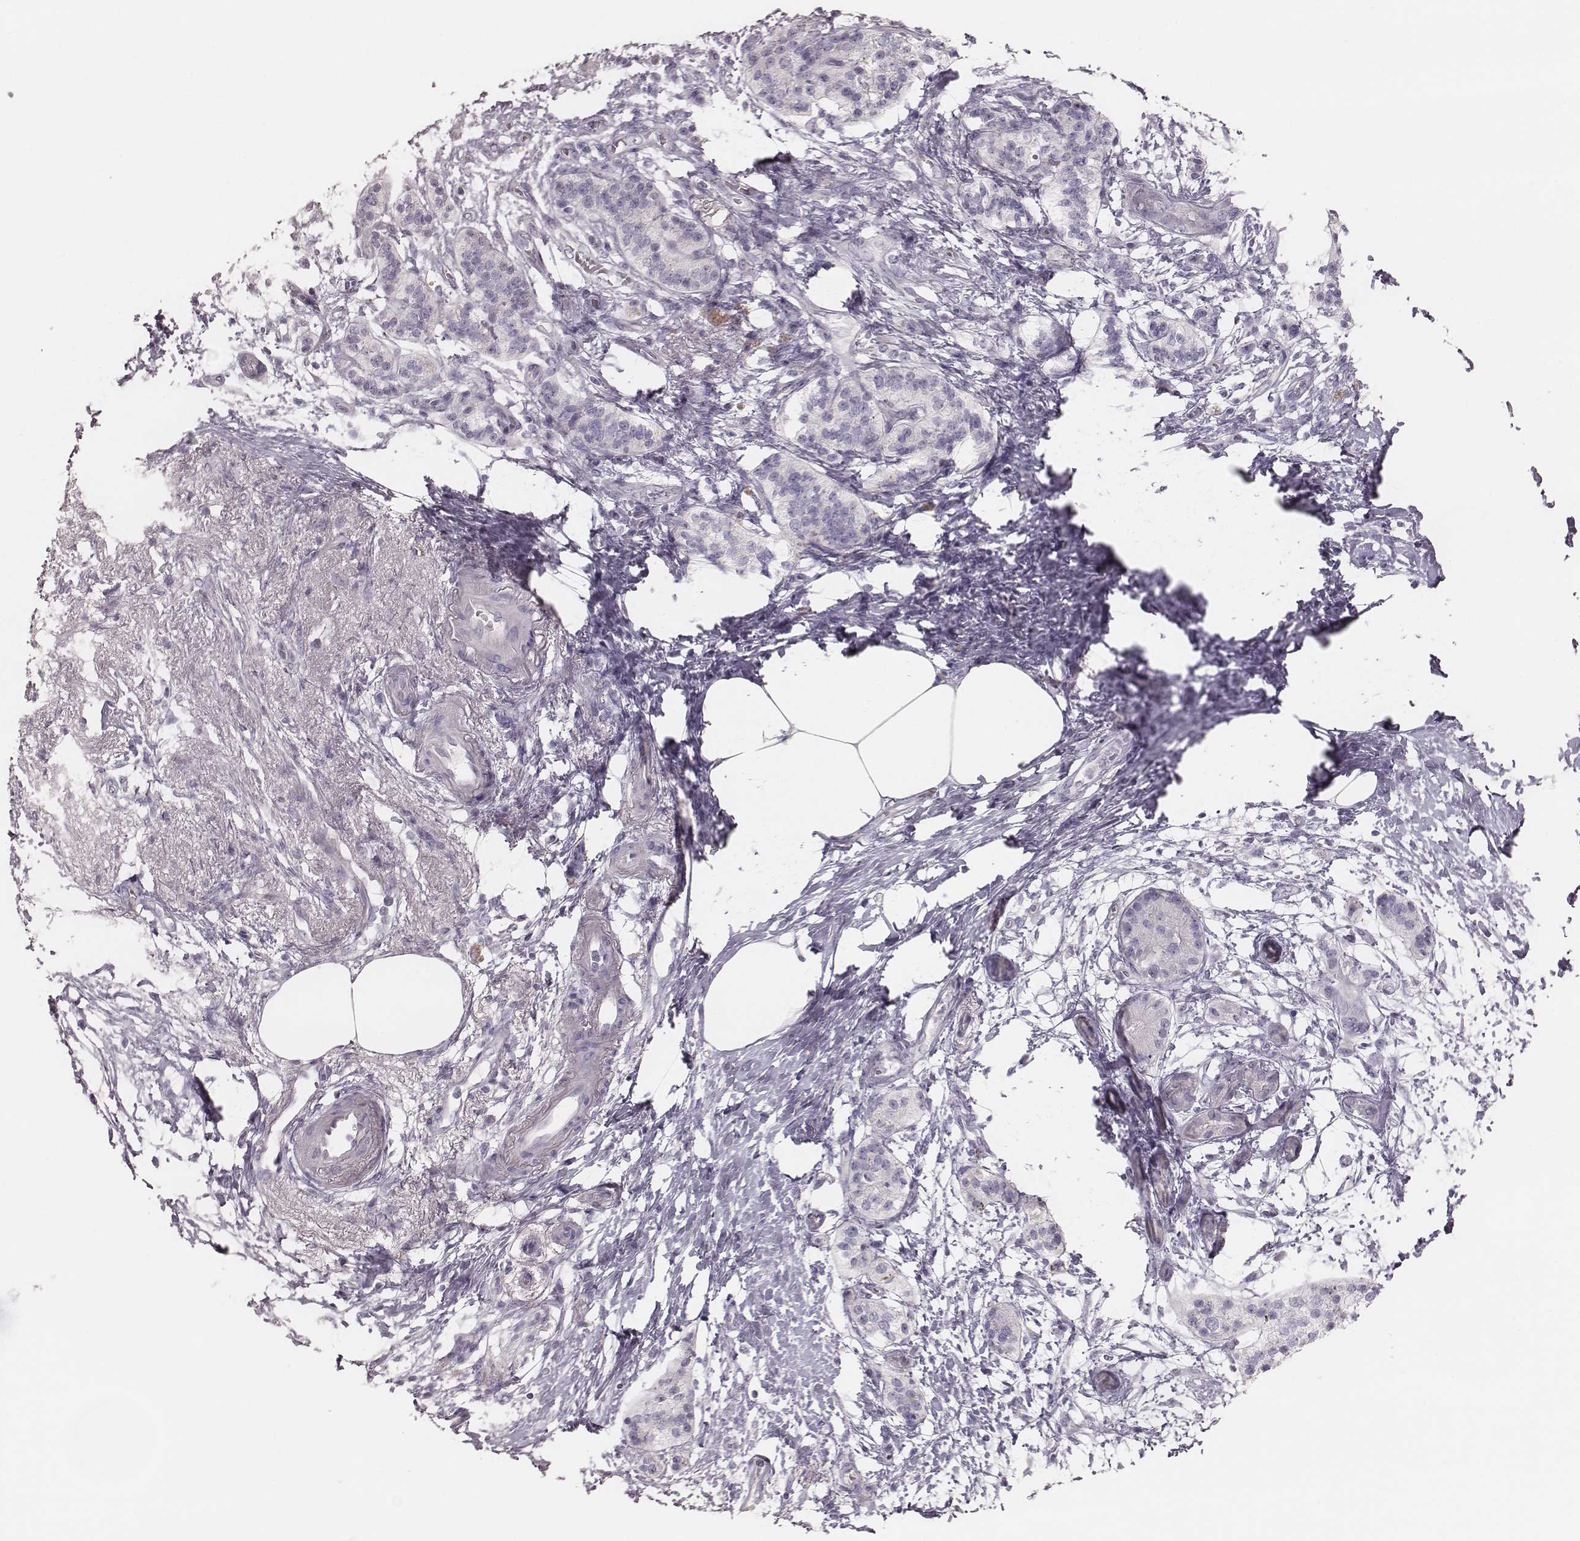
{"staining": {"intensity": "negative", "quantity": "none", "location": "none"}, "tissue": "pancreatic cancer", "cell_type": "Tumor cells", "image_type": "cancer", "snomed": [{"axis": "morphology", "description": "Adenocarcinoma, NOS"}, {"axis": "topography", "description": "Pancreas"}], "caption": "This is an immunohistochemistry photomicrograph of pancreatic cancer. There is no positivity in tumor cells.", "gene": "ZP4", "patient": {"sex": "female", "age": 72}}